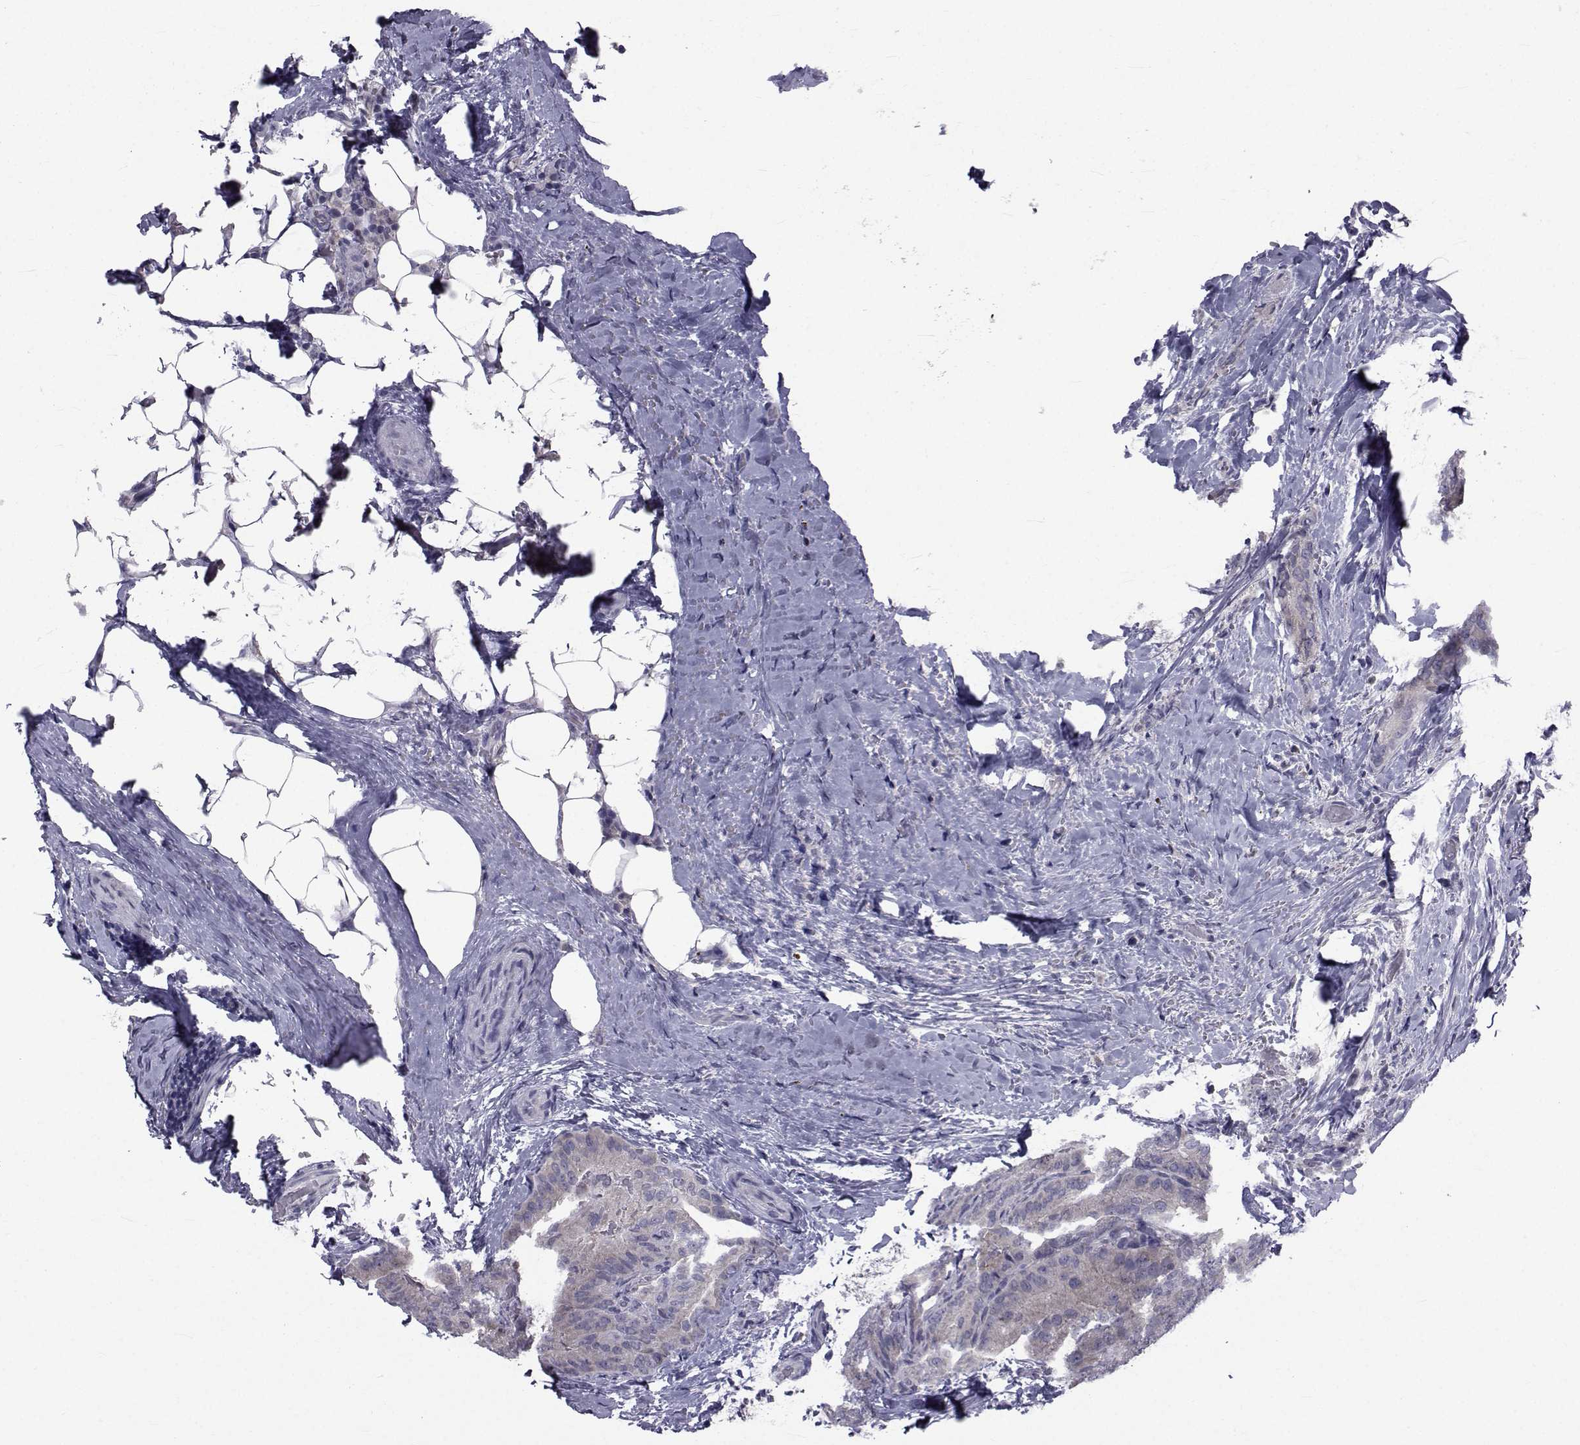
{"staining": {"intensity": "negative", "quantity": "none", "location": "none"}, "tissue": "thyroid cancer", "cell_type": "Tumor cells", "image_type": "cancer", "snomed": [{"axis": "morphology", "description": "Papillary adenocarcinoma, NOS"}, {"axis": "topography", "description": "Thyroid gland"}], "caption": "Human thyroid cancer stained for a protein using immunohistochemistry displays no staining in tumor cells.", "gene": "SLC30A10", "patient": {"sex": "male", "age": 61}}